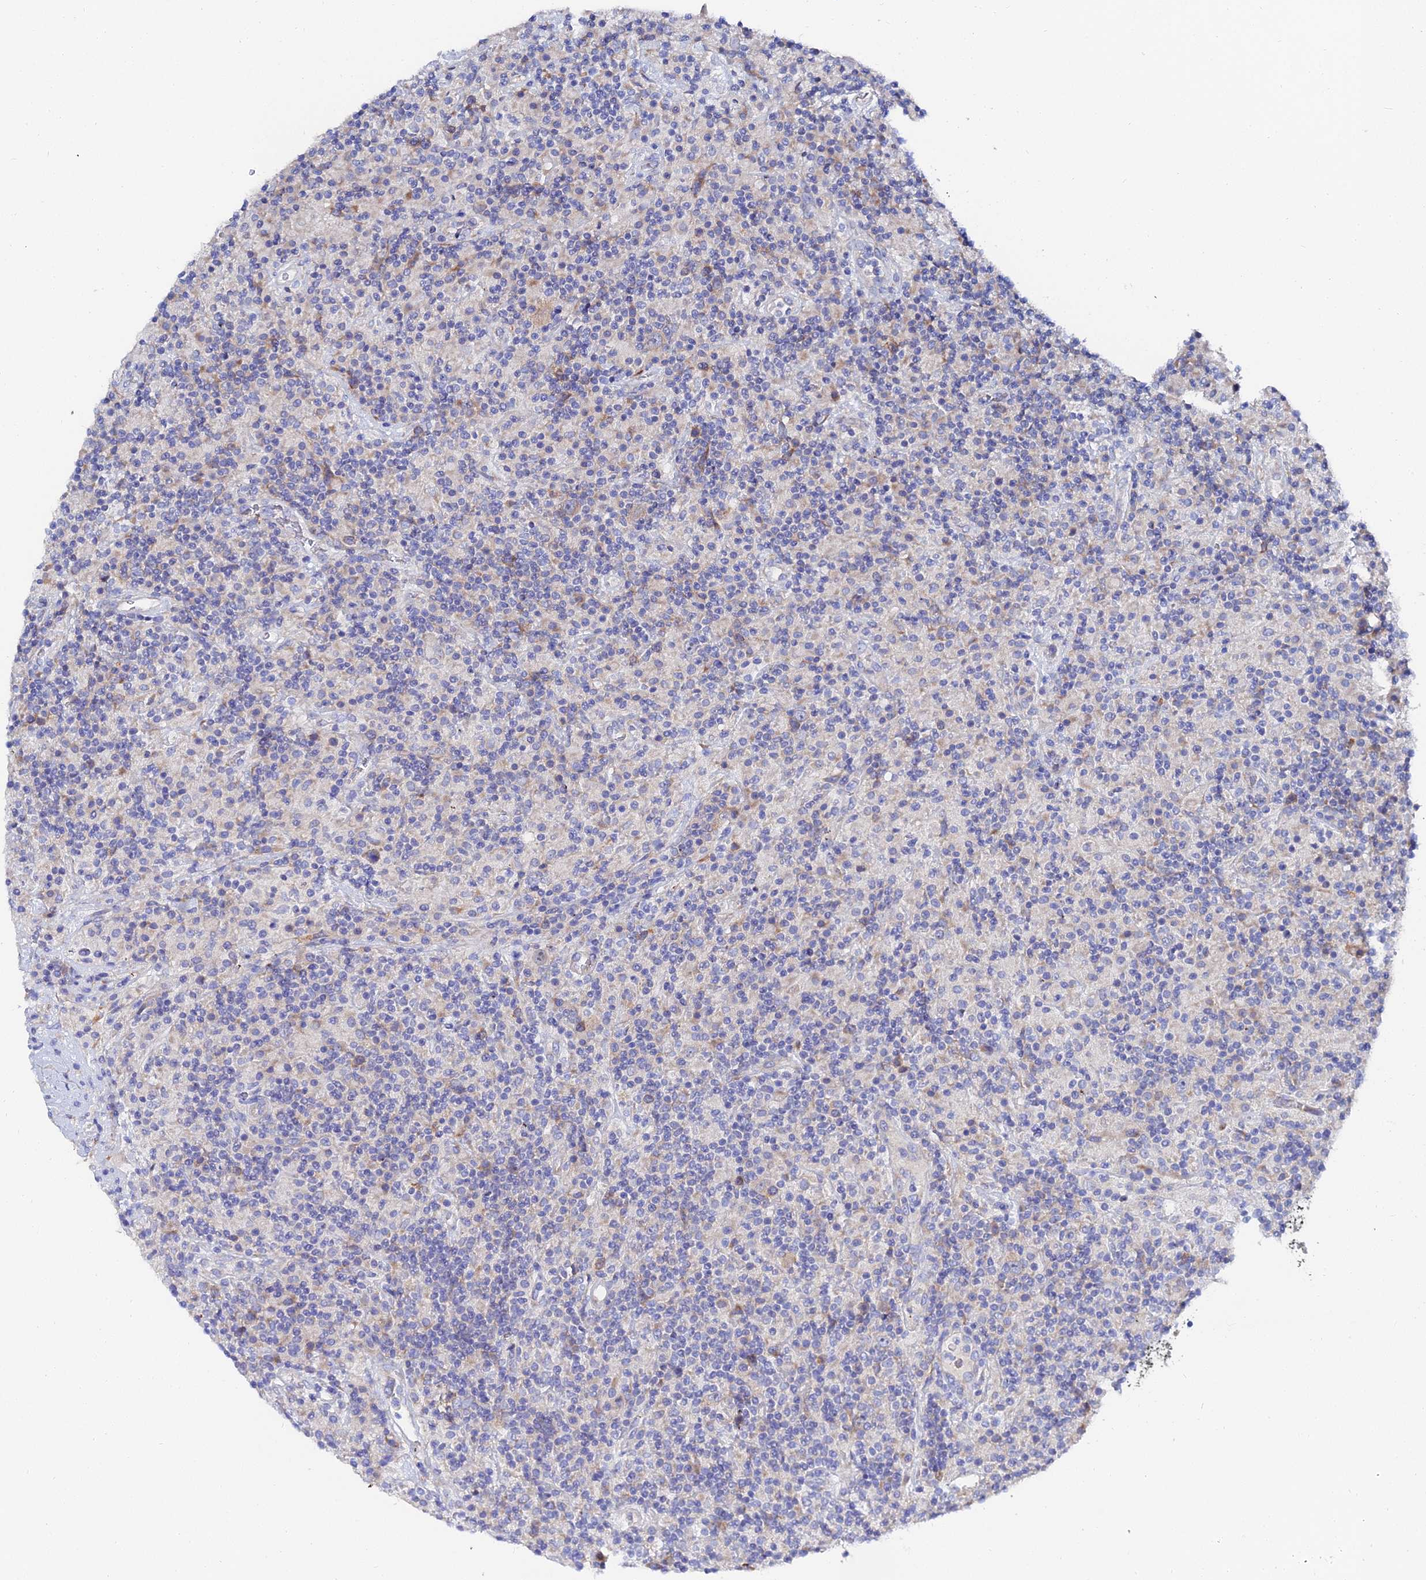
{"staining": {"intensity": "moderate", "quantity": "<25%", "location": "cytoplasmic/membranous"}, "tissue": "lymphoma", "cell_type": "Tumor cells", "image_type": "cancer", "snomed": [{"axis": "morphology", "description": "Hodgkin's disease, NOS"}, {"axis": "topography", "description": "Lymph node"}], "caption": "An image showing moderate cytoplasmic/membranous staining in about <25% of tumor cells in Hodgkin's disease, as visualized by brown immunohistochemical staining.", "gene": "PTTG1", "patient": {"sex": "male", "age": 70}}